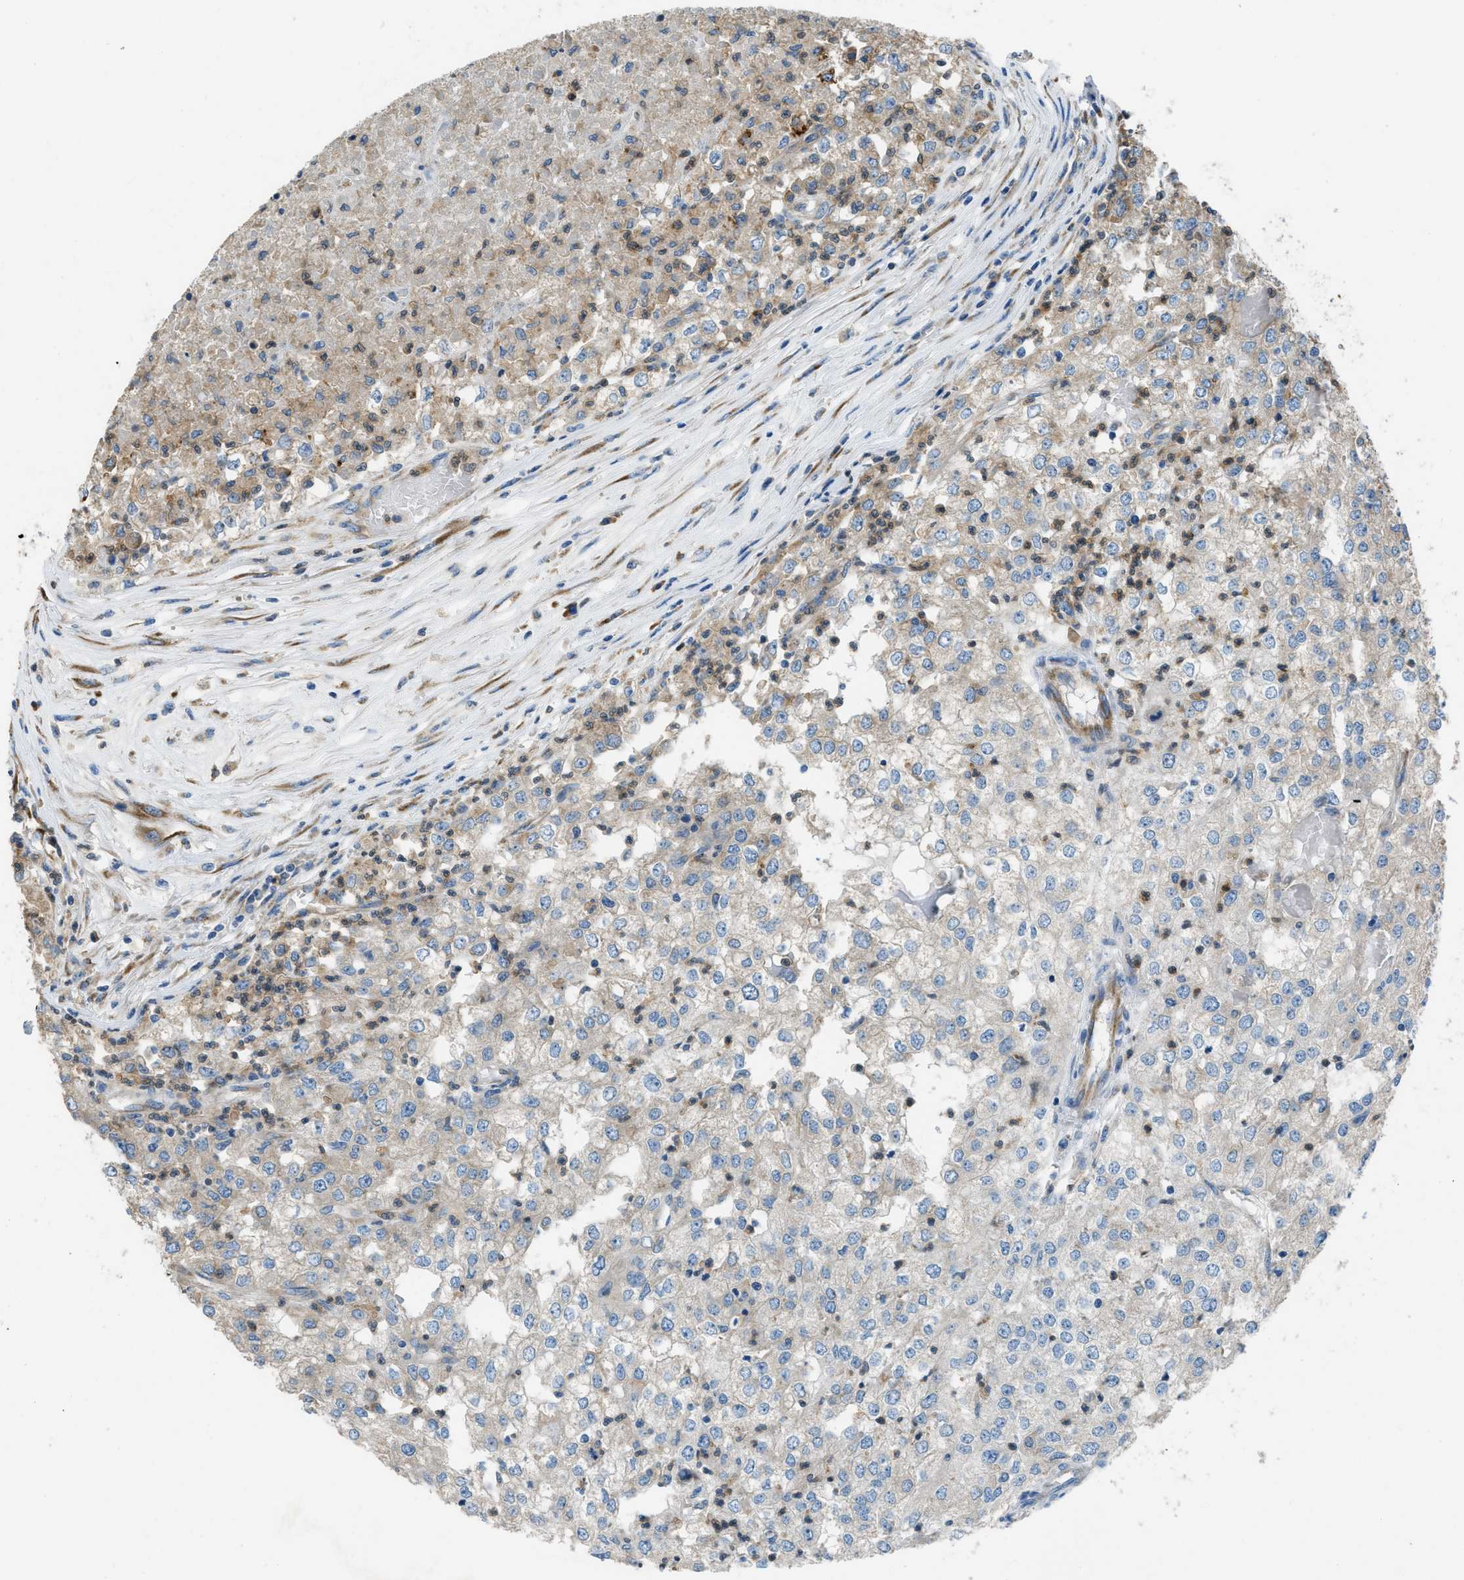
{"staining": {"intensity": "weak", "quantity": "<25%", "location": "cytoplasmic/membranous"}, "tissue": "renal cancer", "cell_type": "Tumor cells", "image_type": "cancer", "snomed": [{"axis": "morphology", "description": "Adenocarcinoma, NOS"}, {"axis": "topography", "description": "Kidney"}], "caption": "DAB immunohistochemical staining of renal cancer (adenocarcinoma) exhibits no significant positivity in tumor cells.", "gene": "GIMAP8", "patient": {"sex": "female", "age": 54}}